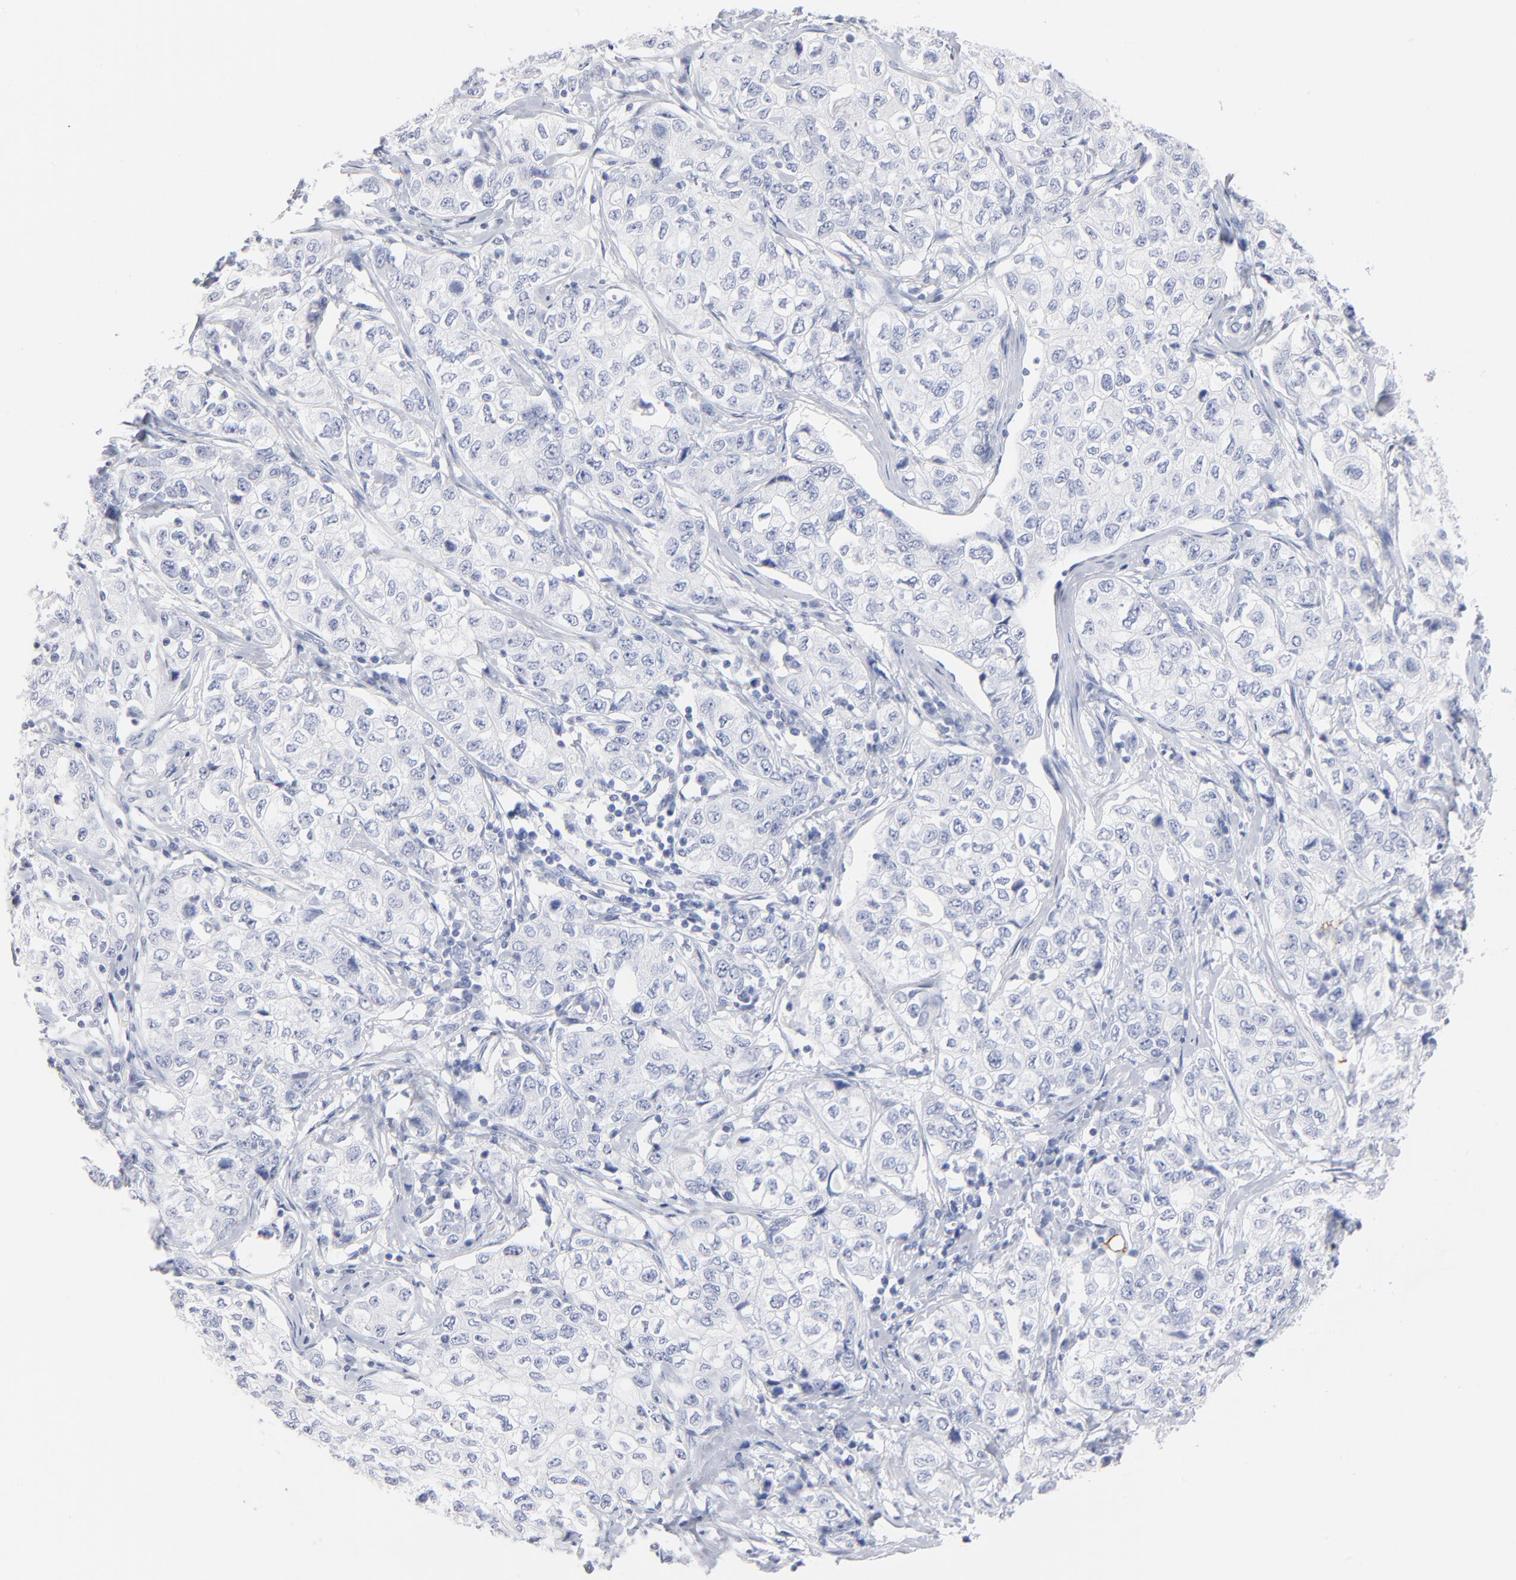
{"staining": {"intensity": "negative", "quantity": "none", "location": "none"}, "tissue": "stomach cancer", "cell_type": "Tumor cells", "image_type": "cancer", "snomed": [{"axis": "morphology", "description": "Adenocarcinoma, NOS"}, {"axis": "topography", "description": "Stomach"}], "caption": "Stomach adenocarcinoma was stained to show a protein in brown. There is no significant staining in tumor cells.", "gene": "AGTR1", "patient": {"sex": "male", "age": 48}}